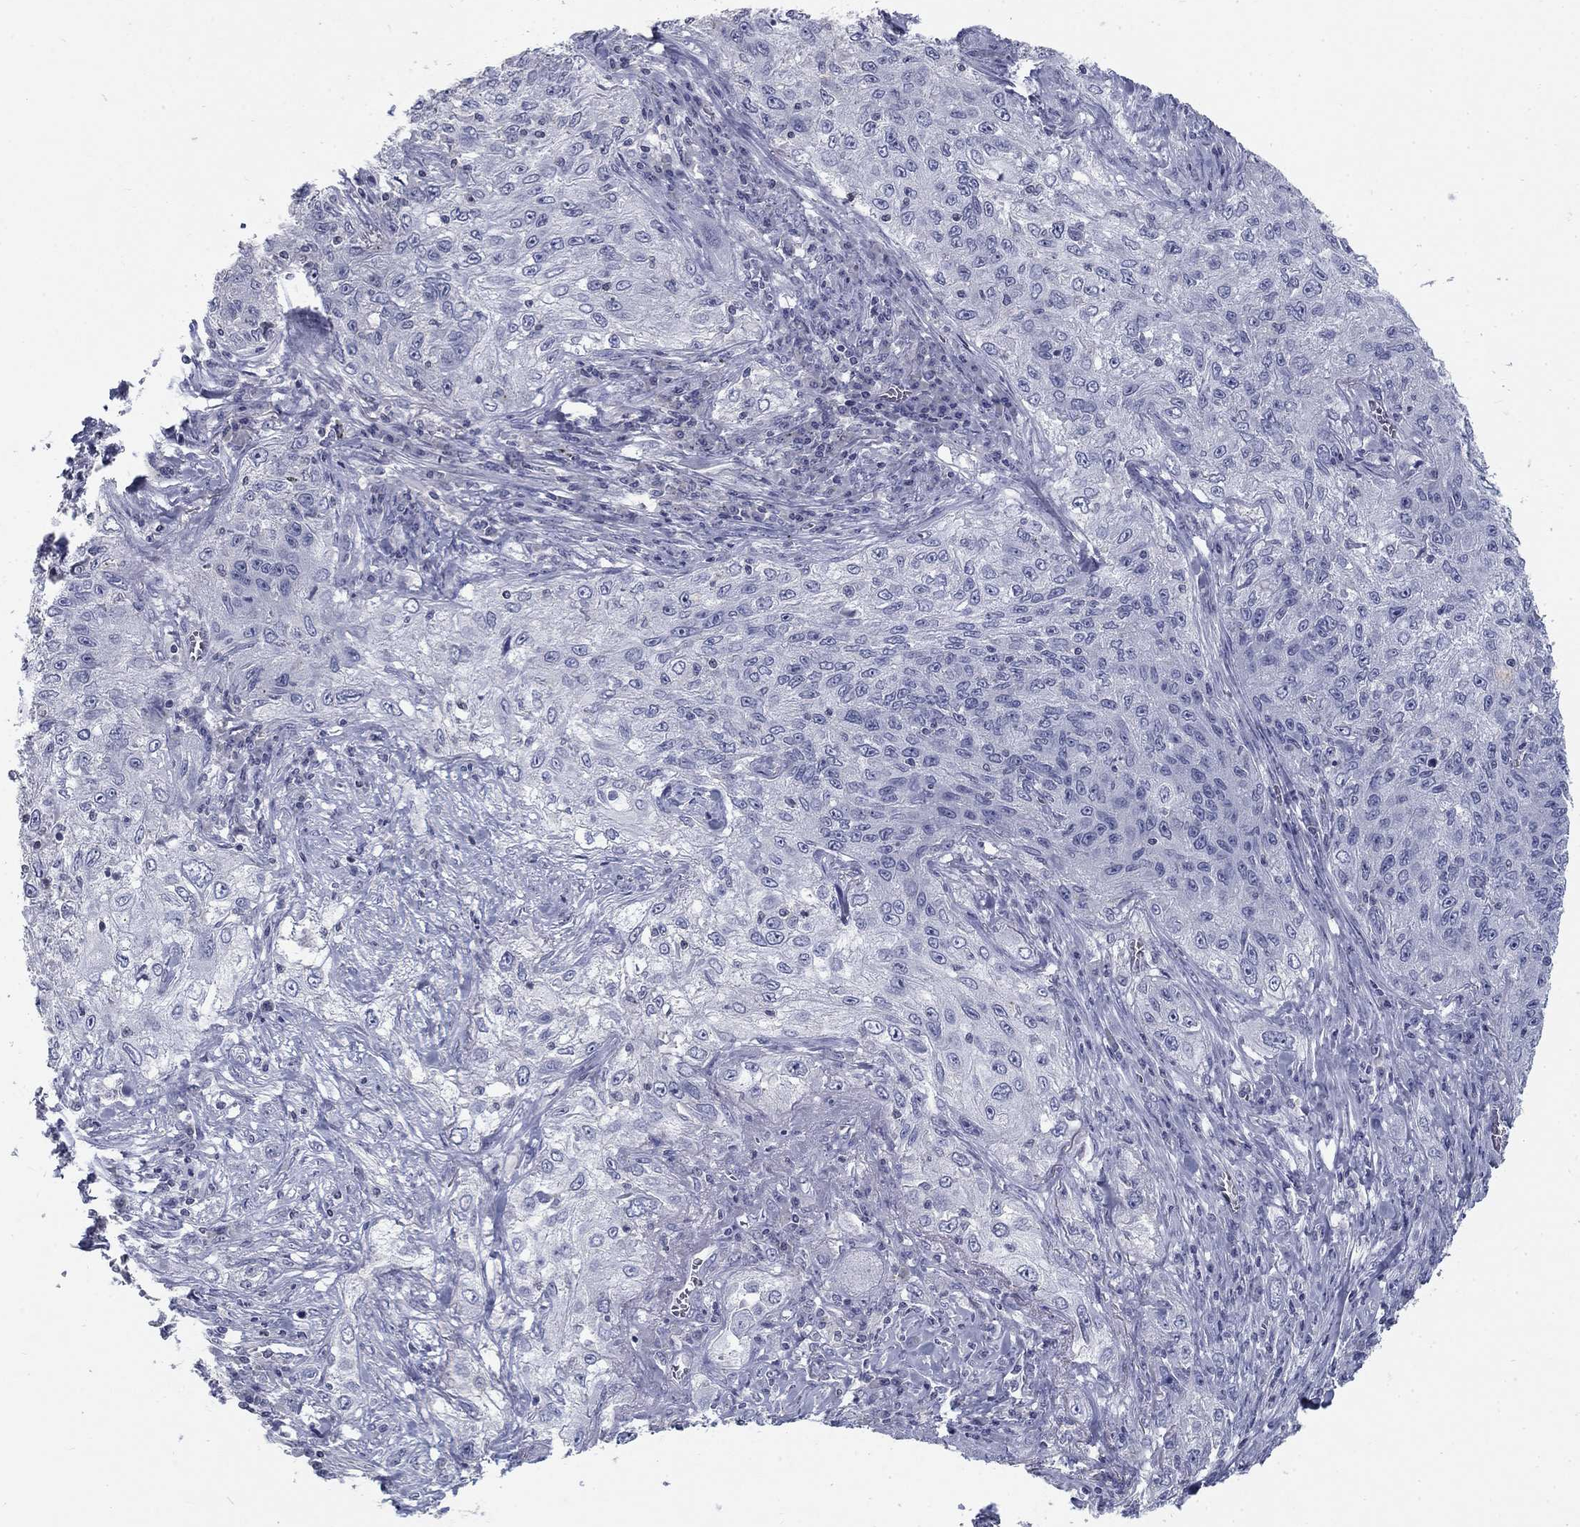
{"staining": {"intensity": "negative", "quantity": "none", "location": "none"}, "tissue": "lung cancer", "cell_type": "Tumor cells", "image_type": "cancer", "snomed": [{"axis": "morphology", "description": "Squamous cell carcinoma, NOS"}, {"axis": "topography", "description": "Lung"}], "caption": "Immunohistochemical staining of human lung cancer displays no significant staining in tumor cells.", "gene": "PTH1R", "patient": {"sex": "female", "age": 69}}